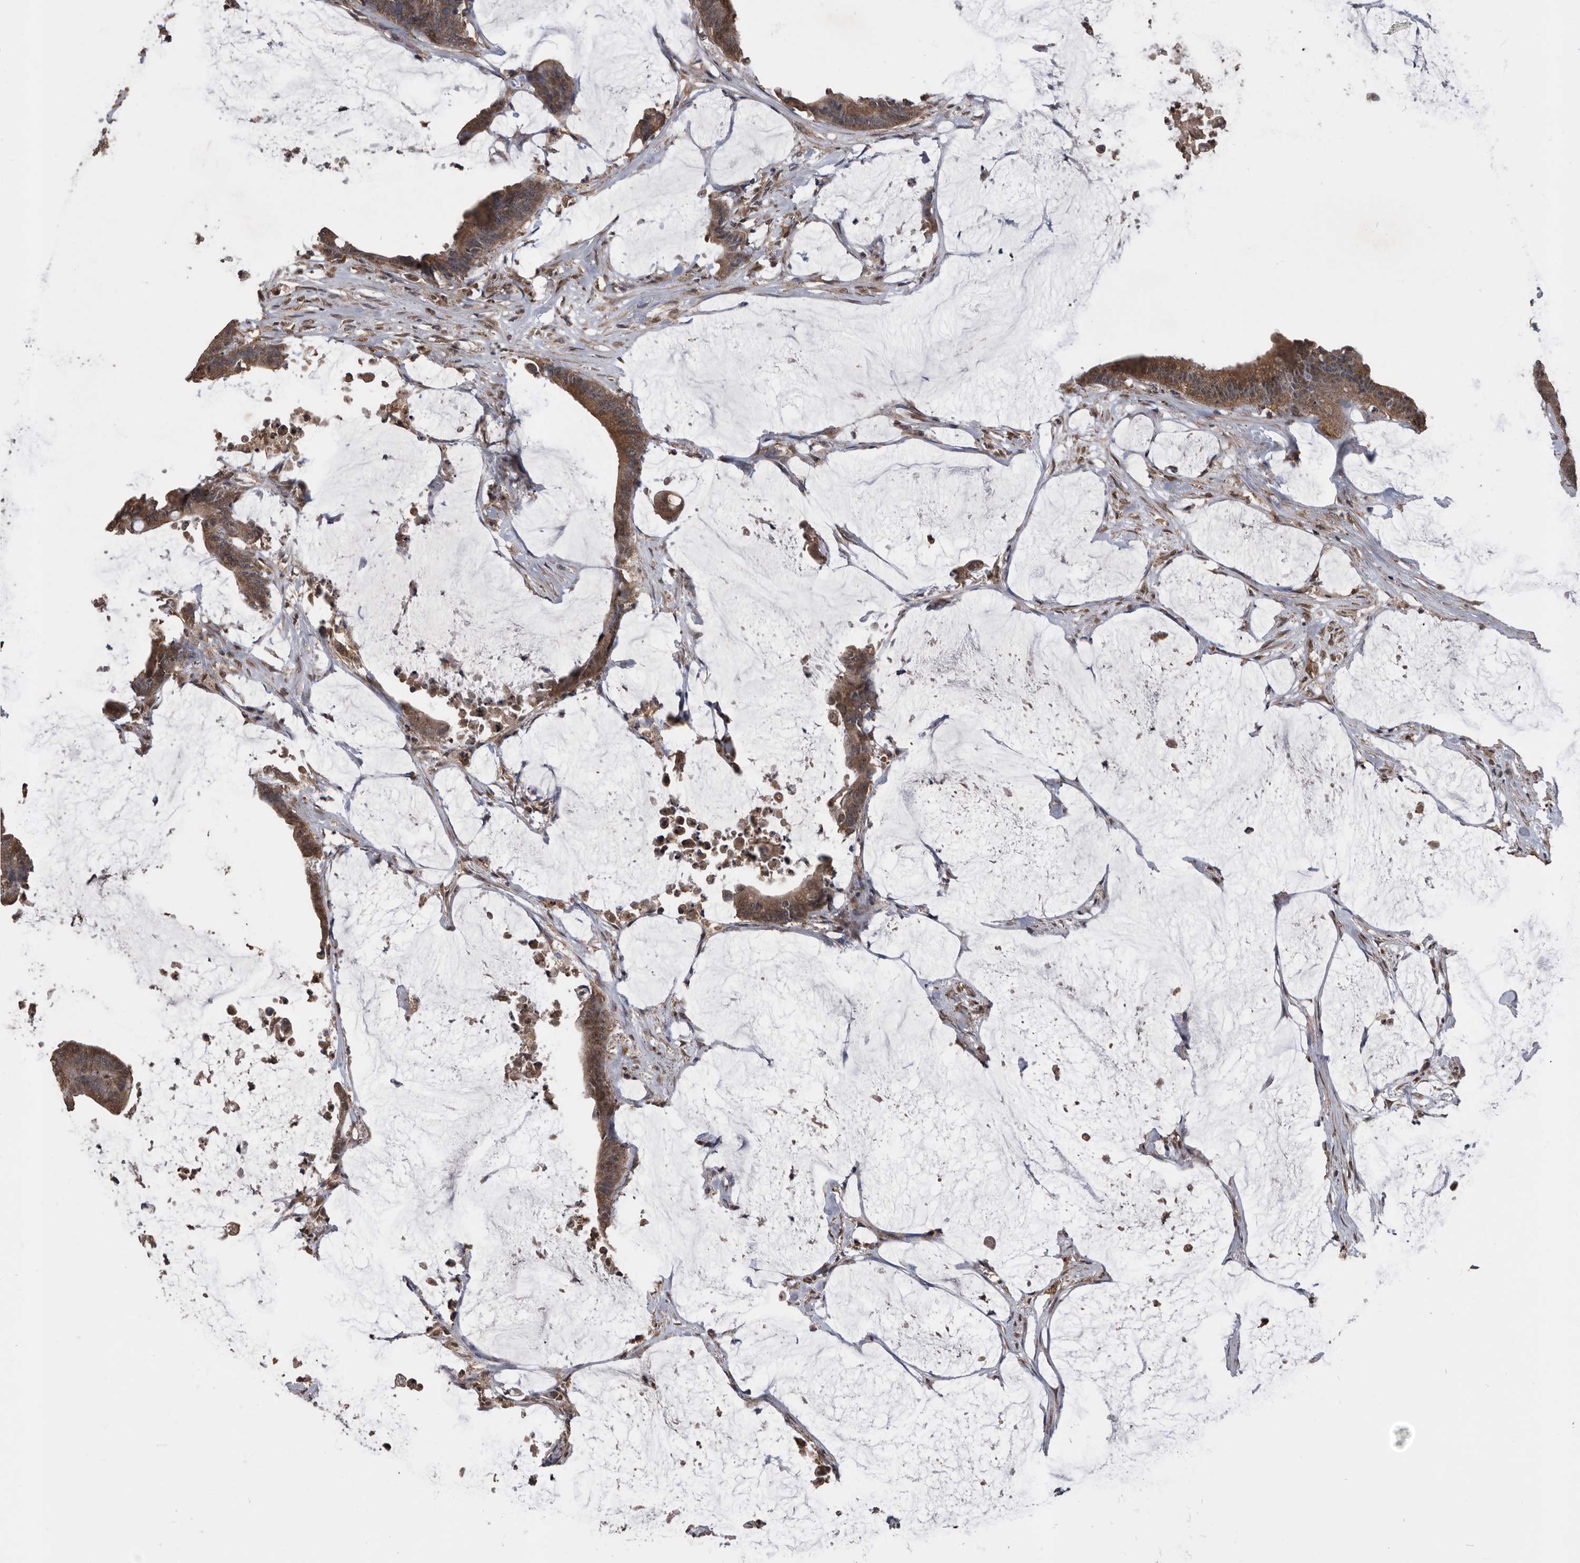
{"staining": {"intensity": "moderate", "quantity": ">75%", "location": "cytoplasmic/membranous"}, "tissue": "colorectal cancer", "cell_type": "Tumor cells", "image_type": "cancer", "snomed": [{"axis": "morphology", "description": "Adenocarcinoma, NOS"}, {"axis": "topography", "description": "Rectum"}], "caption": "Immunohistochemistry of colorectal adenocarcinoma shows medium levels of moderate cytoplasmic/membranous expression in approximately >75% of tumor cells. (Stains: DAB in brown, nuclei in blue, Microscopy: brightfield microscopy at high magnification).", "gene": "NRBP1", "patient": {"sex": "female", "age": 66}}